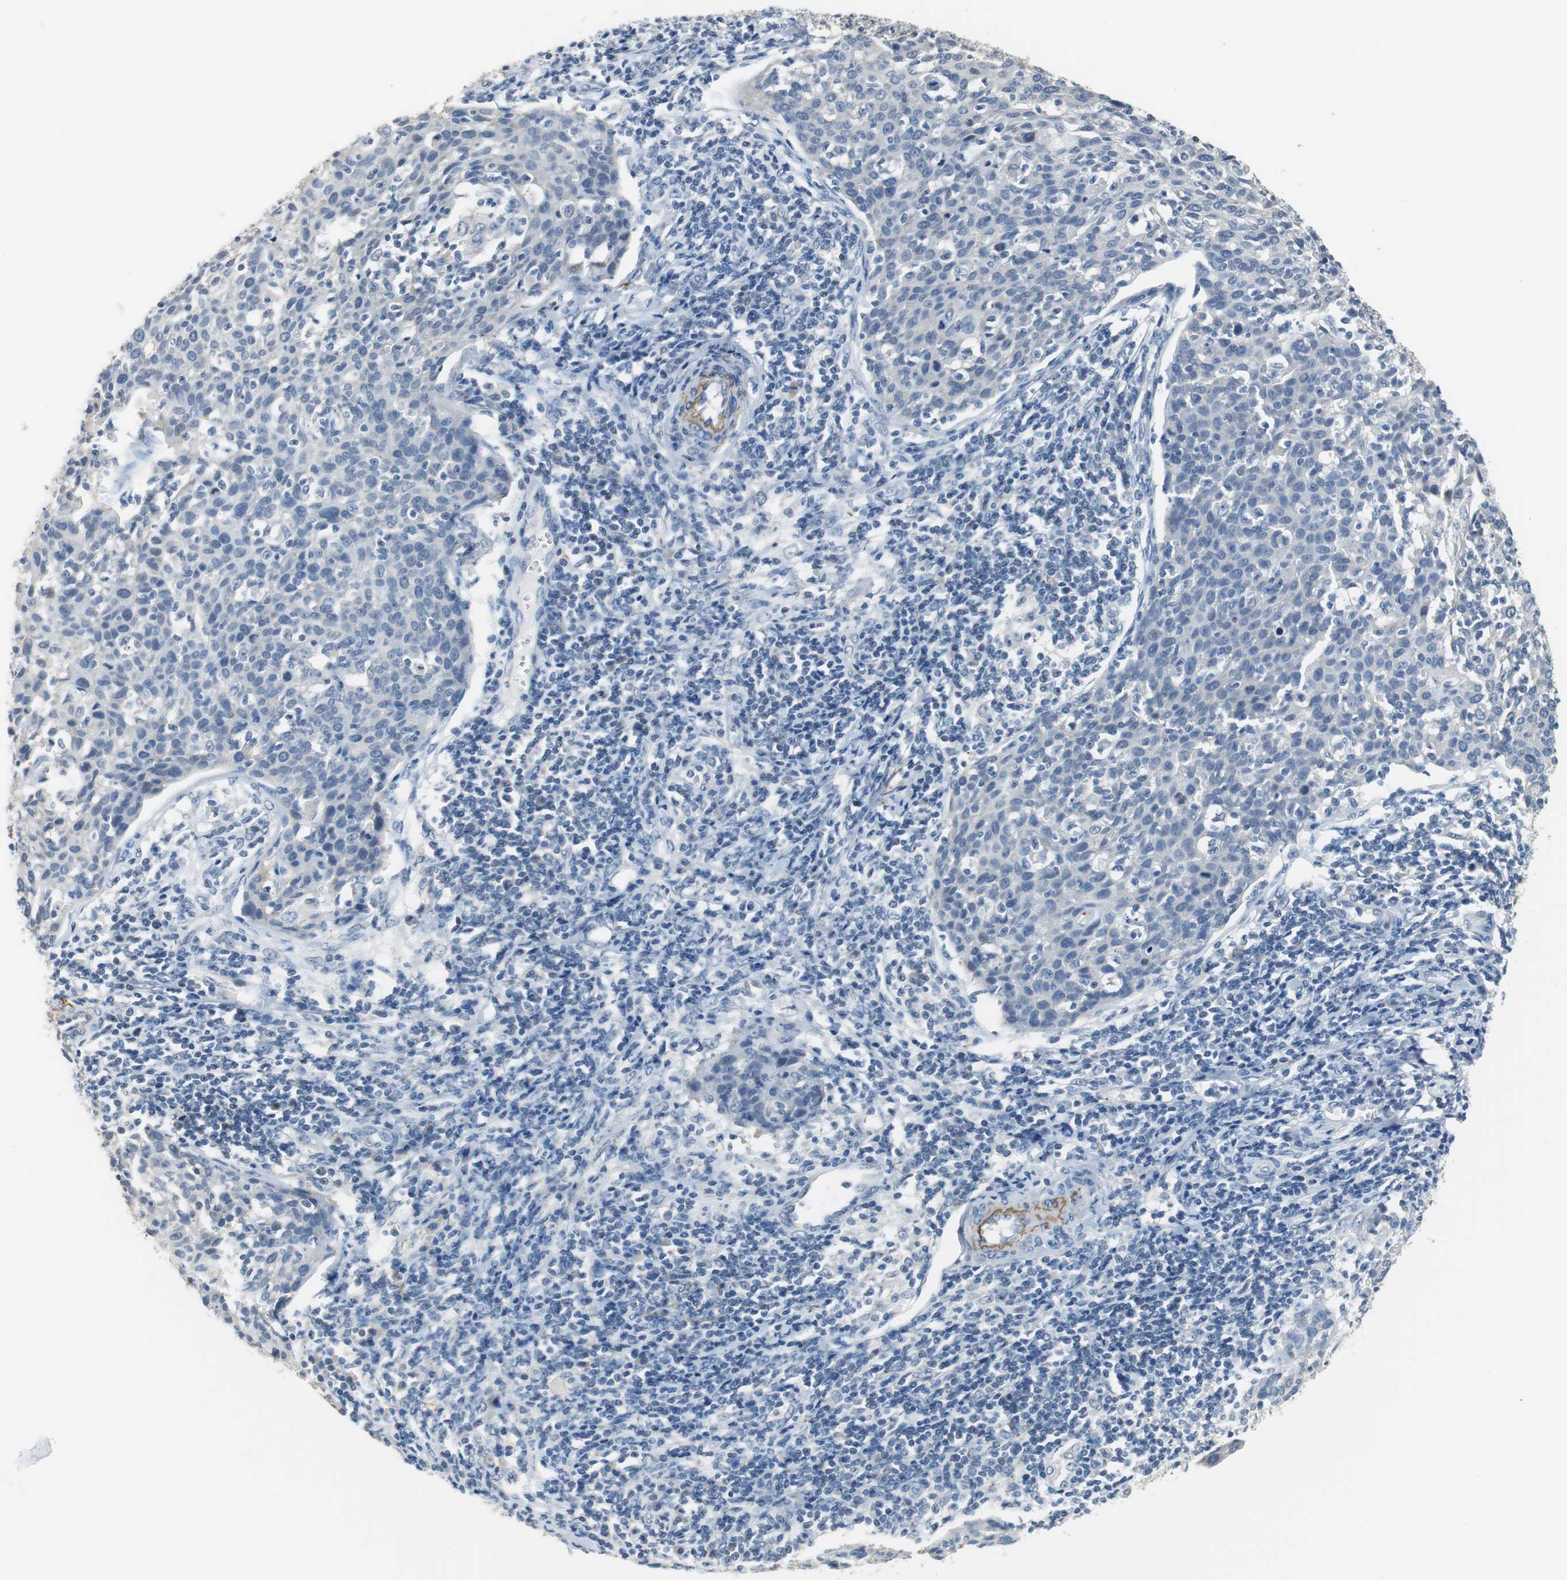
{"staining": {"intensity": "negative", "quantity": "none", "location": "none"}, "tissue": "cervical cancer", "cell_type": "Tumor cells", "image_type": "cancer", "snomed": [{"axis": "morphology", "description": "Squamous cell carcinoma, NOS"}, {"axis": "topography", "description": "Cervix"}], "caption": "This is an IHC image of cervical cancer. There is no positivity in tumor cells.", "gene": "MUC7", "patient": {"sex": "female", "age": 38}}